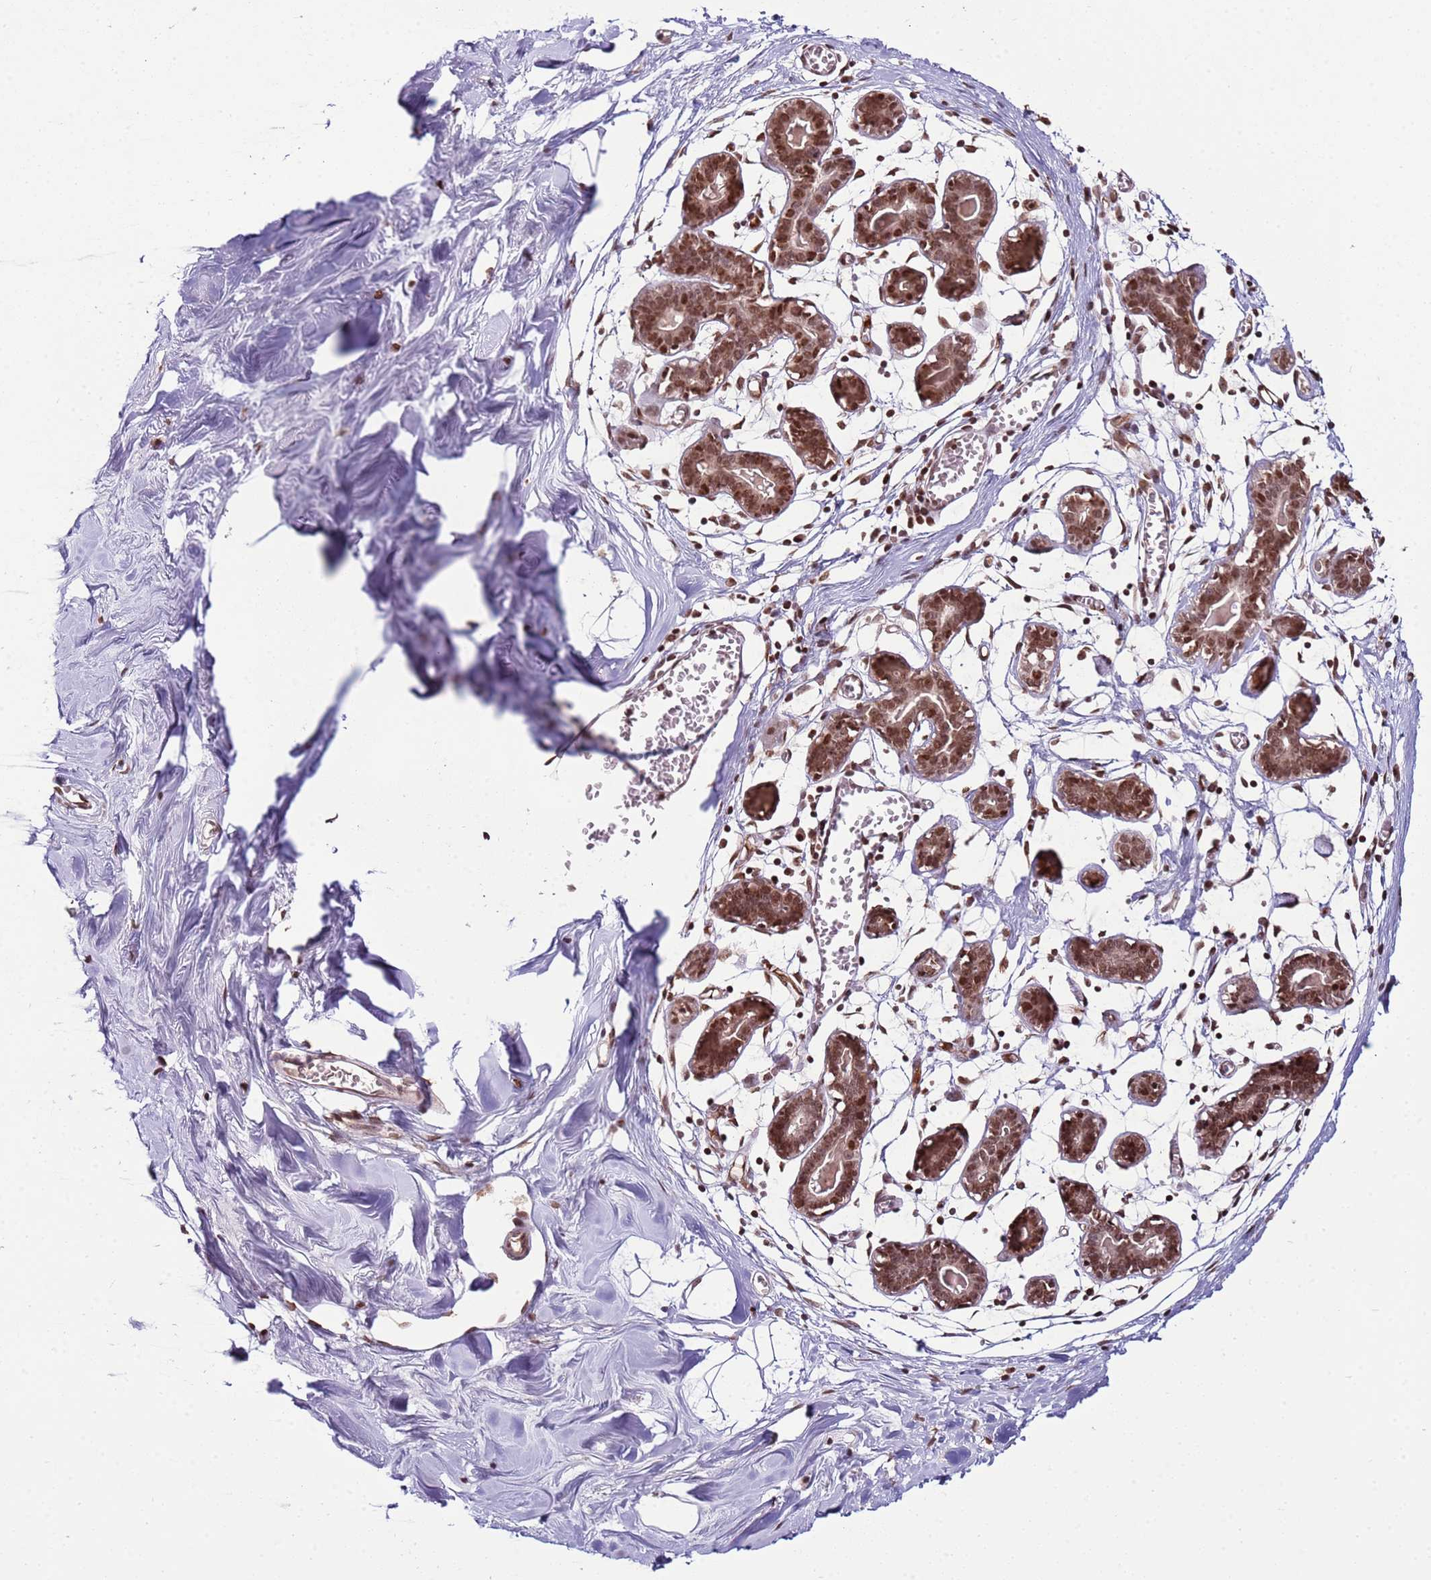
{"staining": {"intensity": "moderate", "quantity": ">75%", "location": "cytoplasmic/membranous,nuclear"}, "tissue": "breast", "cell_type": "Glandular cells", "image_type": "normal", "snomed": [{"axis": "morphology", "description": "Normal tissue, NOS"}, {"axis": "topography", "description": "Breast"}], "caption": "Human breast stained with a brown dye exhibits moderate cytoplasmic/membranous,nuclear positive staining in approximately >75% of glandular cells.", "gene": "ZBTB12", "patient": {"sex": "female", "age": 27}}